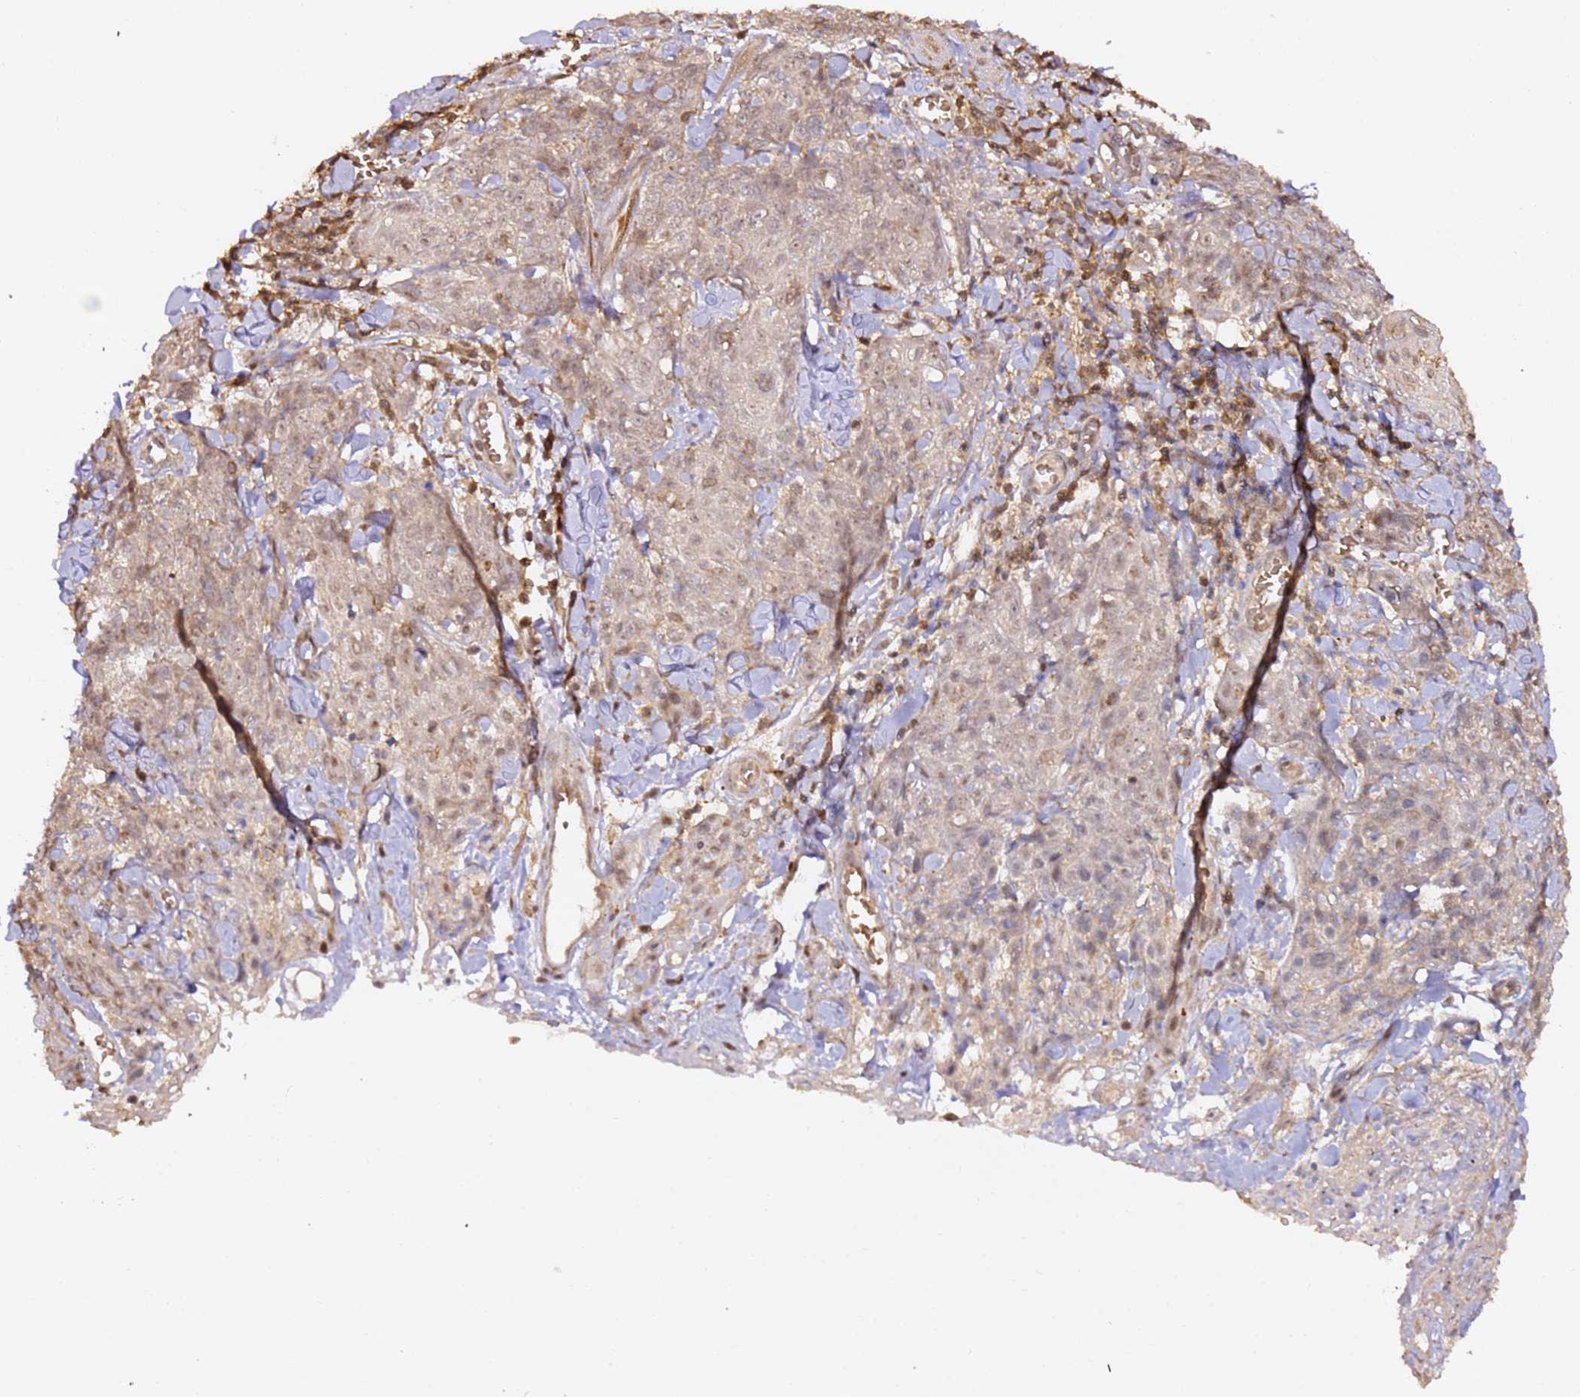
{"staining": {"intensity": "weak", "quantity": "25%-75%", "location": "nuclear"}, "tissue": "skin cancer", "cell_type": "Tumor cells", "image_type": "cancer", "snomed": [{"axis": "morphology", "description": "Squamous cell carcinoma, NOS"}, {"axis": "topography", "description": "Skin"}, {"axis": "topography", "description": "Vulva"}], "caption": "Human skin cancer stained with a protein marker demonstrates weak staining in tumor cells.", "gene": "OR5V1", "patient": {"sex": "female", "age": 85}}